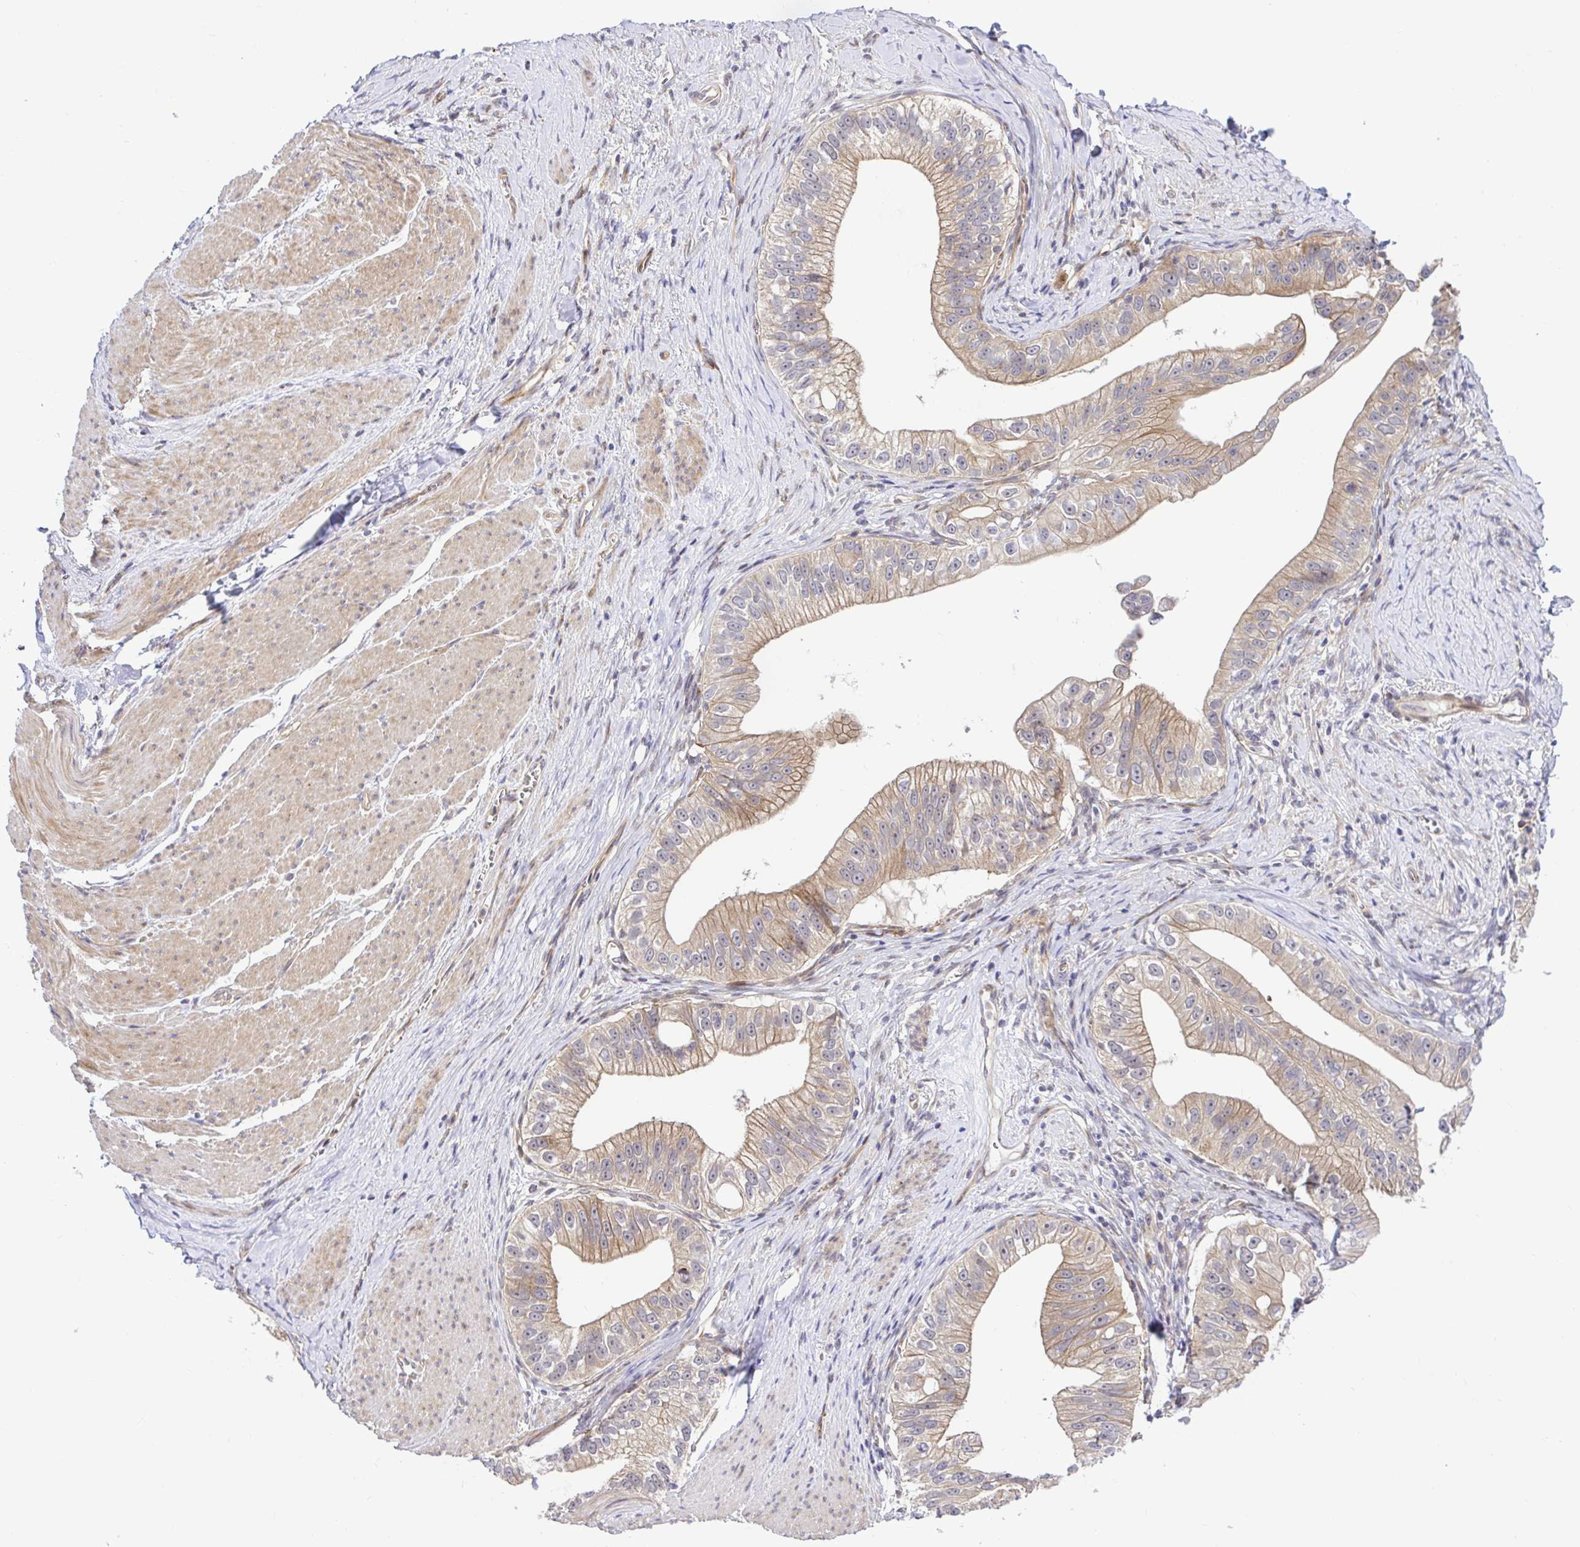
{"staining": {"intensity": "weak", "quantity": ">75%", "location": "cytoplasmic/membranous"}, "tissue": "pancreatic cancer", "cell_type": "Tumor cells", "image_type": "cancer", "snomed": [{"axis": "morphology", "description": "Adenocarcinoma, NOS"}, {"axis": "topography", "description": "Pancreas"}], "caption": "An image showing weak cytoplasmic/membranous staining in approximately >75% of tumor cells in pancreatic cancer (adenocarcinoma), as visualized by brown immunohistochemical staining.", "gene": "TRIM55", "patient": {"sex": "male", "age": 70}}